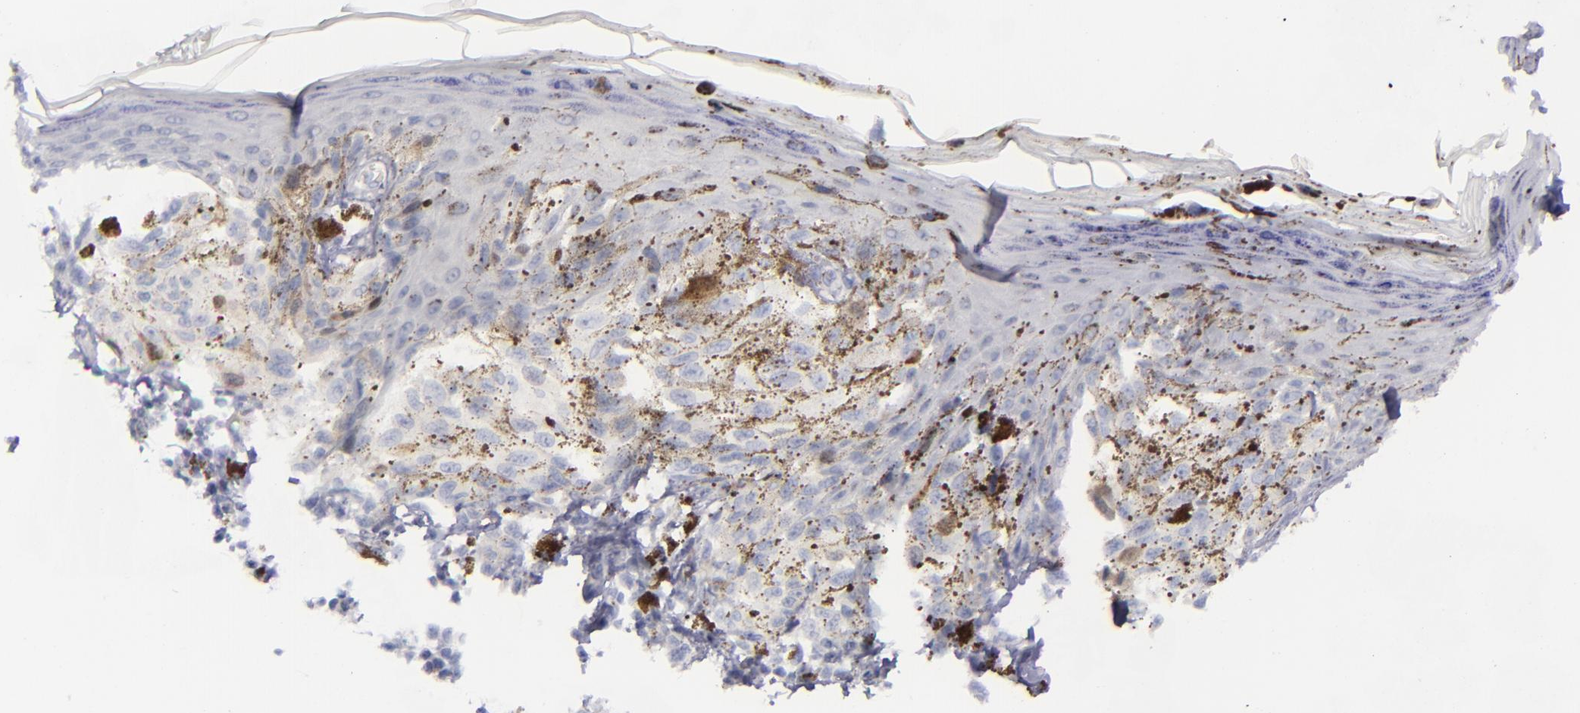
{"staining": {"intensity": "weak", "quantity": "<25%", "location": "cytoplasmic/membranous"}, "tissue": "melanoma", "cell_type": "Tumor cells", "image_type": "cancer", "snomed": [{"axis": "morphology", "description": "Malignant melanoma, NOS"}, {"axis": "topography", "description": "Skin"}], "caption": "Micrograph shows no protein staining in tumor cells of malignant melanoma tissue.", "gene": "AURKA", "patient": {"sex": "female", "age": 72}}